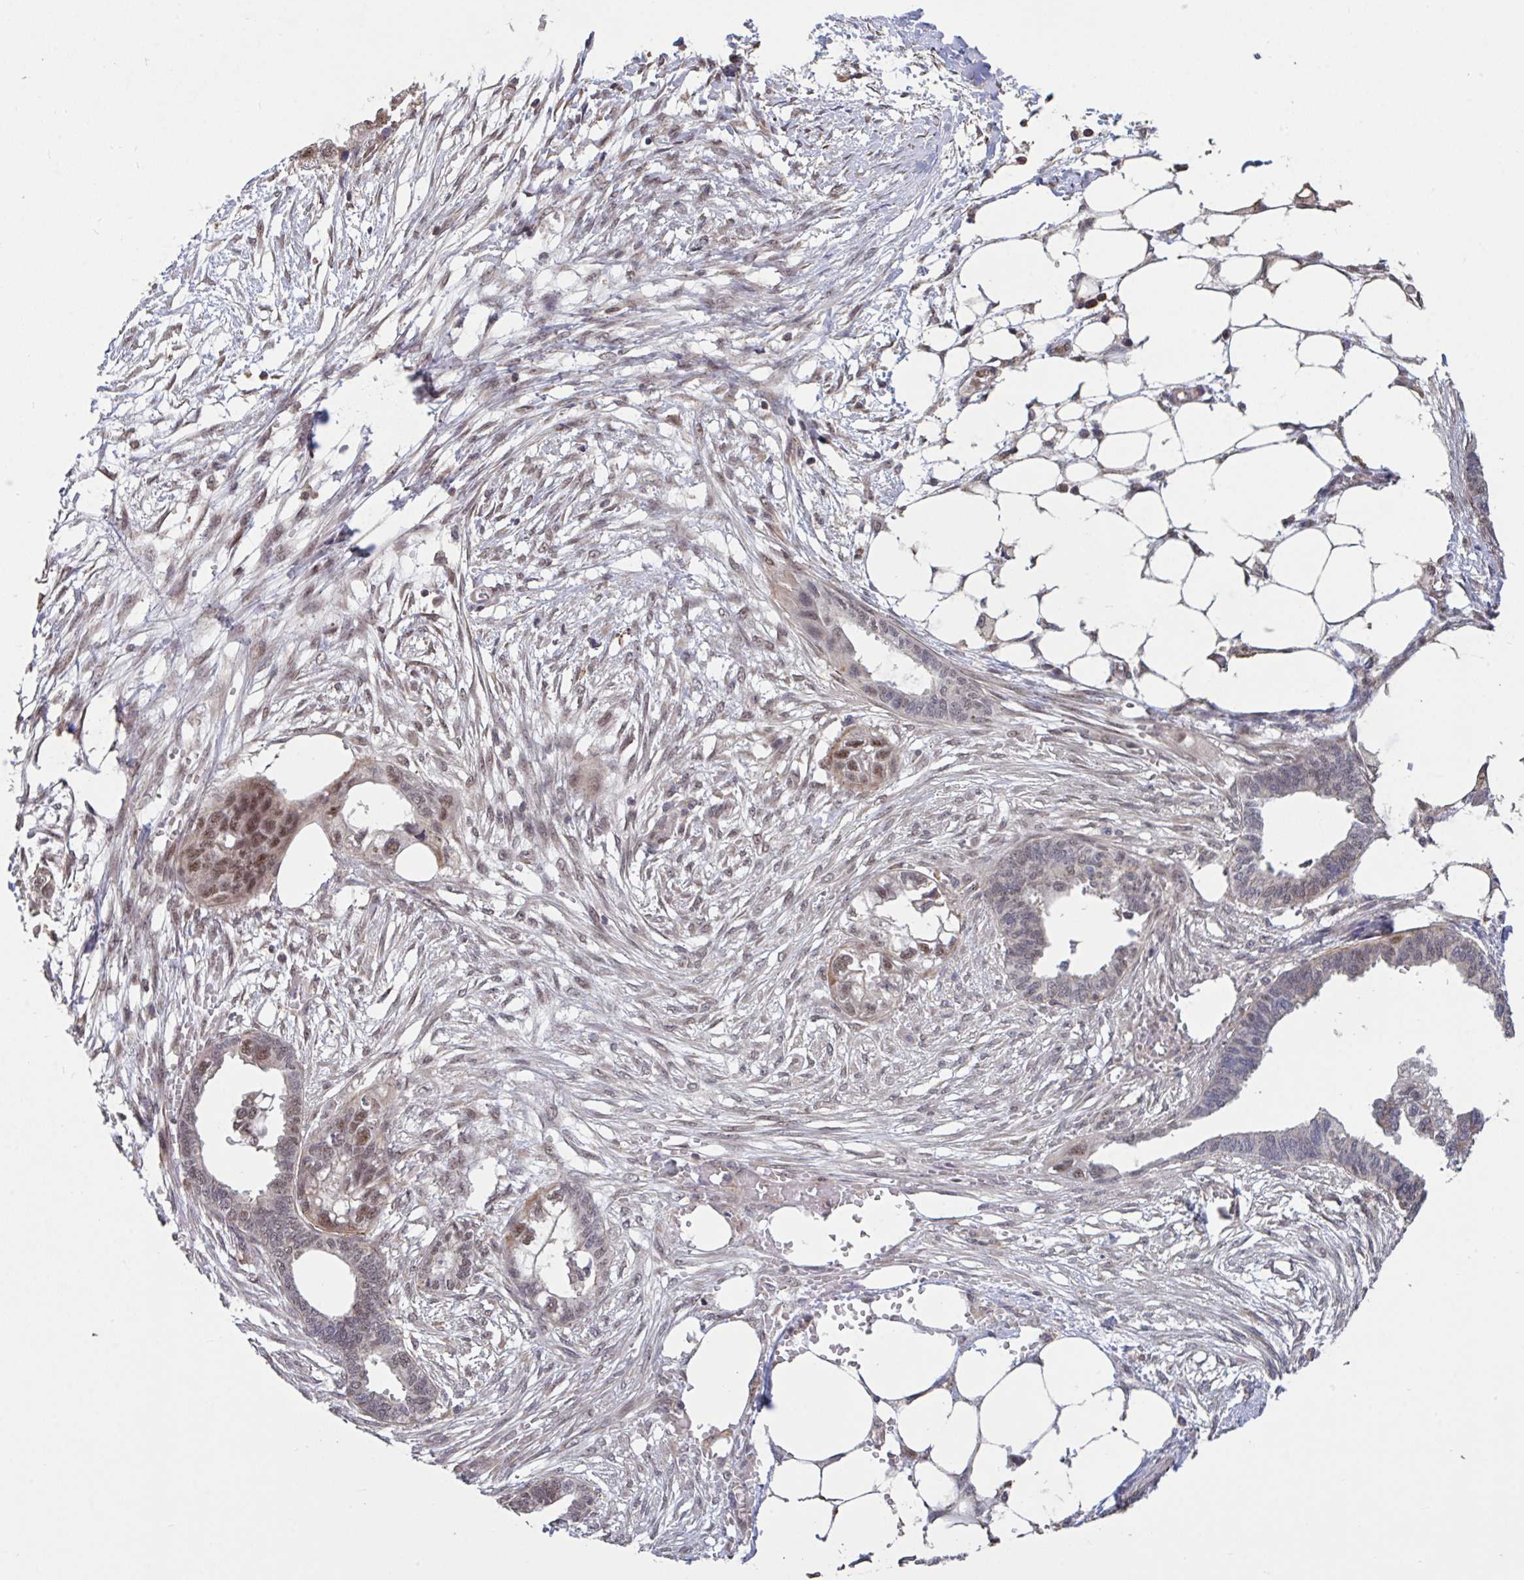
{"staining": {"intensity": "moderate", "quantity": "25%-75%", "location": "nuclear"}, "tissue": "endometrial cancer", "cell_type": "Tumor cells", "image_type": "cancer", "snomed": [{"axis": "morphology", "description": "Adenocarcinoma, NOS"}, {"axis": "morphology", "description": "Adenocarcinoma, metastatic, NOS"}, {"axis": "topography", "description": "Adipose tissue"}, {"axis": "topography", "description": "Endometrium"}], "caption": "IHC of human adenocarcinoma (endometrial) displays medium levels of moderate nuclear staining in approximately 25%-75% of tumor cells.", "gene": "DDX39A", "patient": {"sex": "female", "age": 67}}